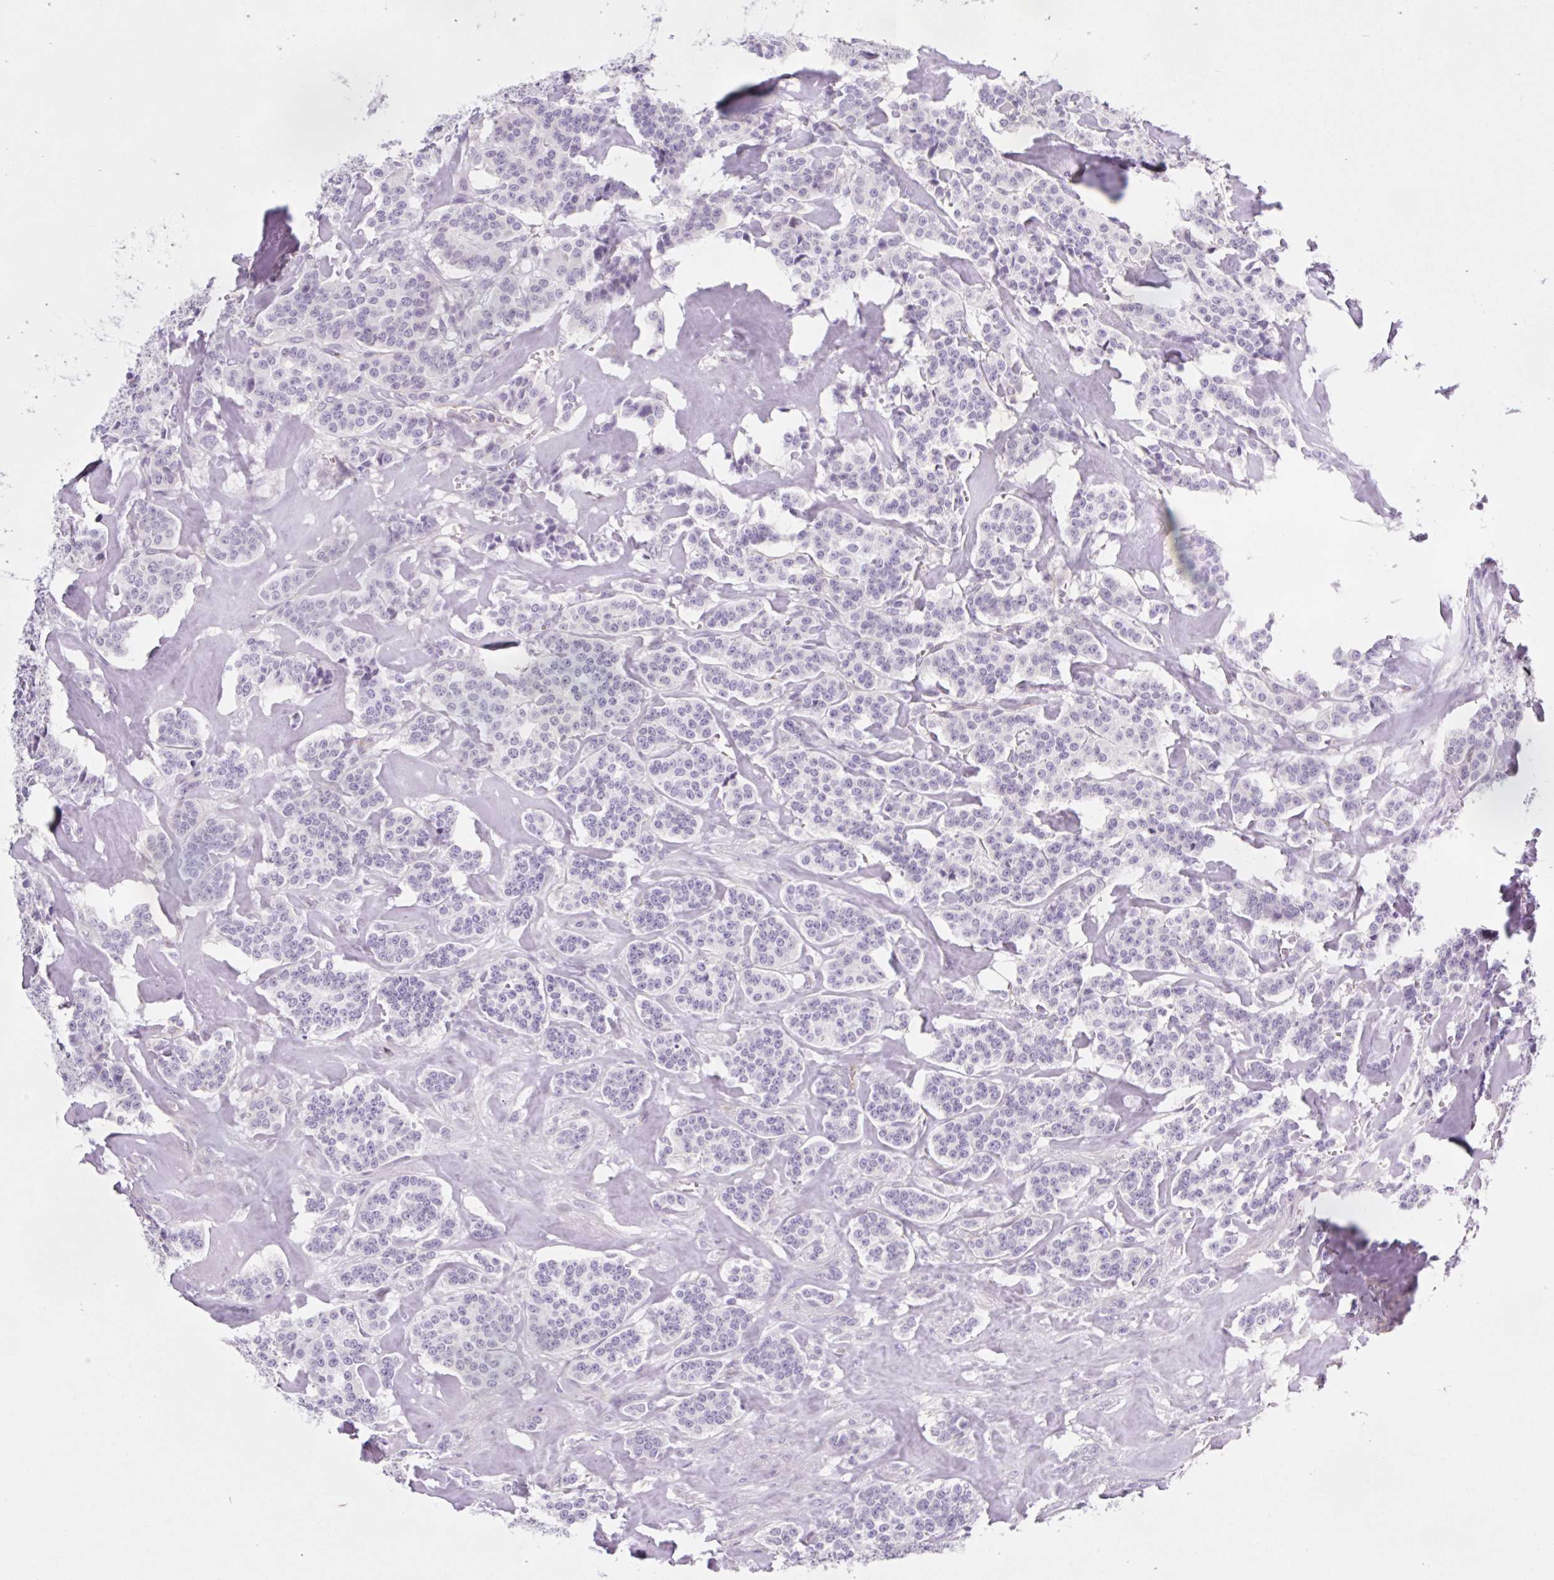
{"staining": {"intensity": "negative", "quantity": "none", "location": "none"}, "tissue": "carcinoid", "cell_type": "Tumor cells", "image_type": "cancer", "snomed": [{"axis": "morphology", "description": "Normal tissue, NOS"}, {"axis": "morphology", "description": "Carcinoid, malignant, NOS"}, {"axis": "topography", "description": "Lung"}], "caption": "A micrograph of human malignant carcinoid is negative for staining in tumor cells.", "gene": "BCAS1", "patient": {"sex": "female", "age": 46}}